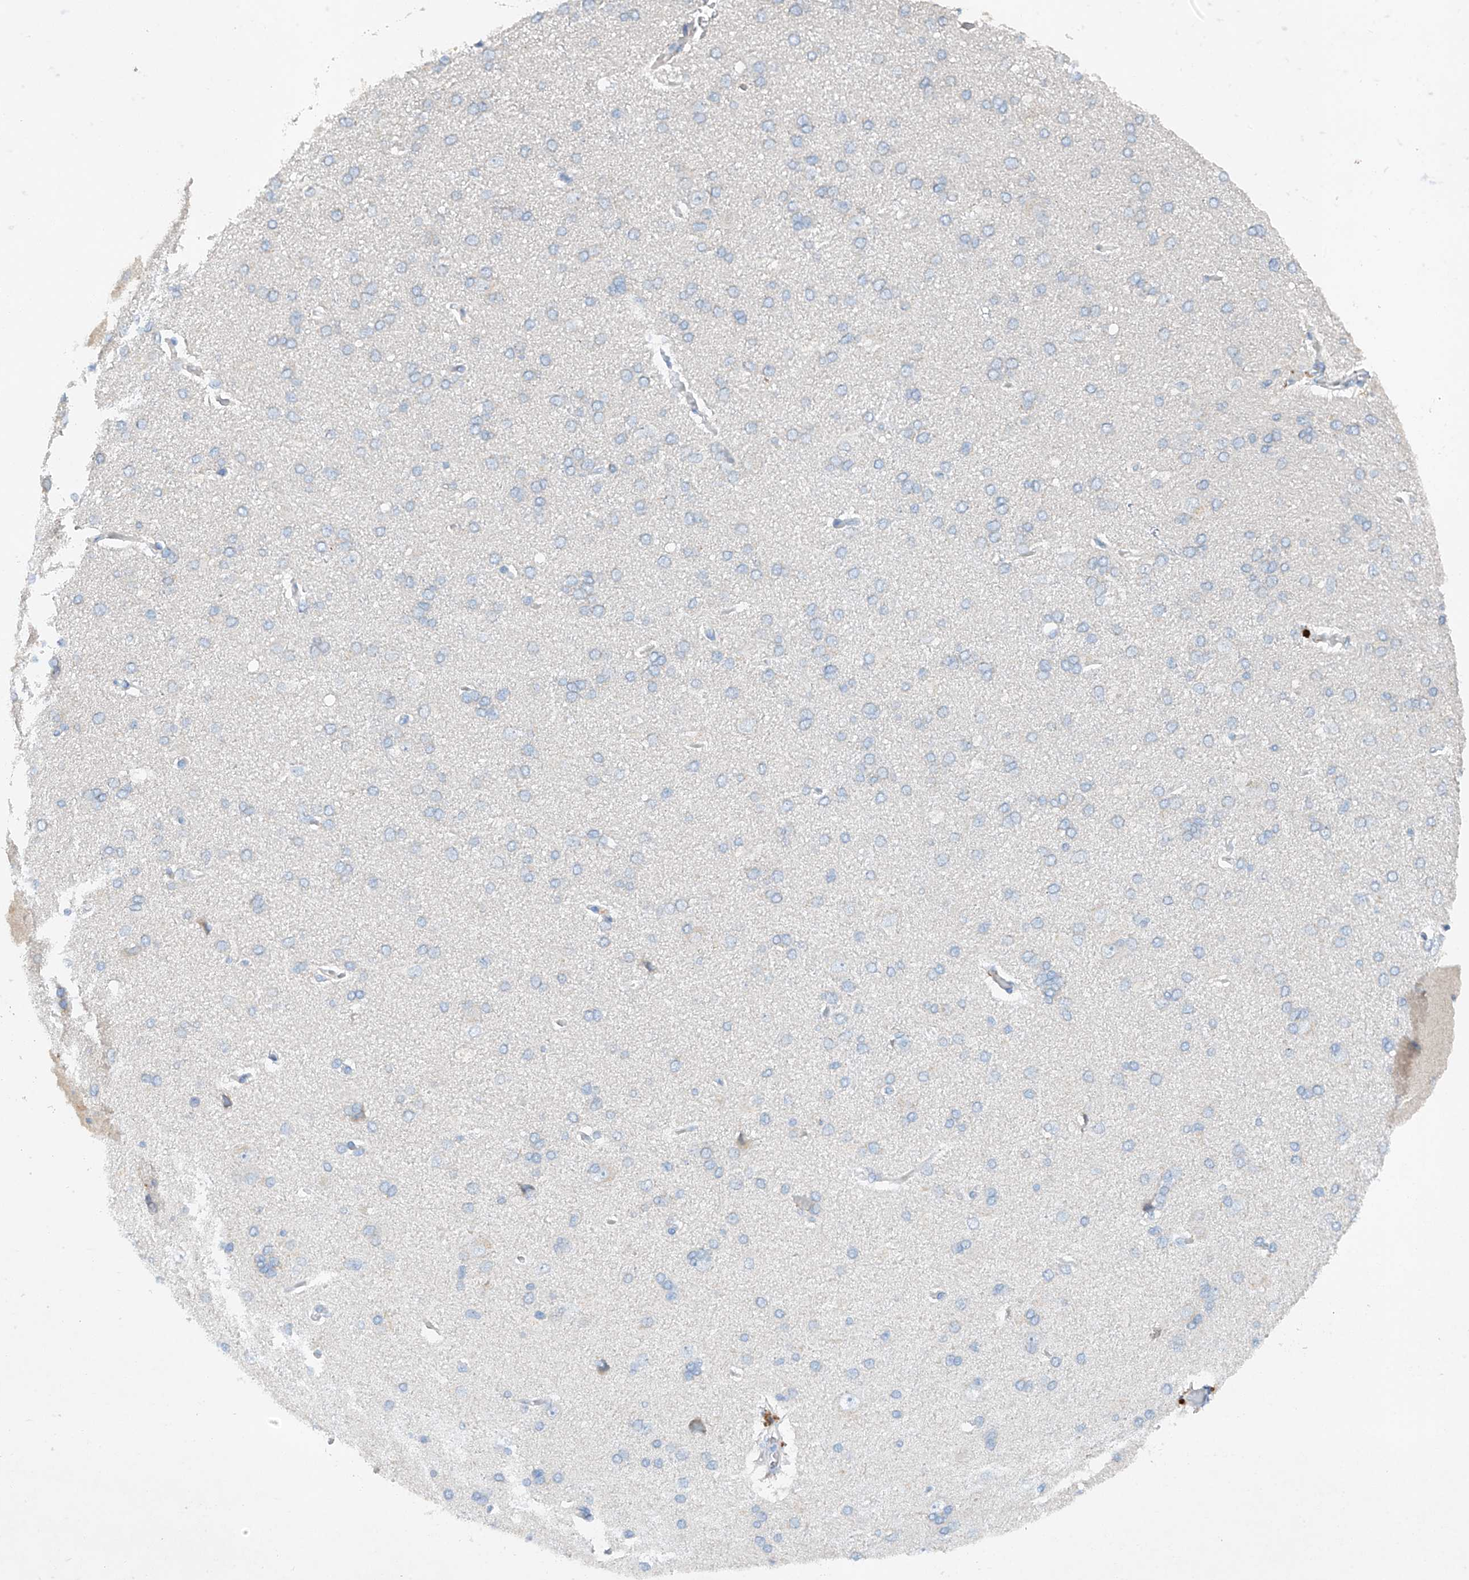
{"staining": {"intensity": "negative", "quantity": "none", "location": "none"}, "tissue": "cerebral cortex", "cell_type": "Endothelial cells", "image_type": "normal", "snomed": [{"axis": "morphology", "description": "Normal tissue, NOS"}, {"axis": "topography", "description": "Cerebral cortex"}], "caption": "This is a micrograph of IHC staining of unremarkable cerebral cortex, which shows no positivity in endothelial cells. (DAB immunohistochemistry (IHC) with hematoxylin counter stain).", "gene": "CEP85L", "patient": {"sex": "male", "age": 62}}